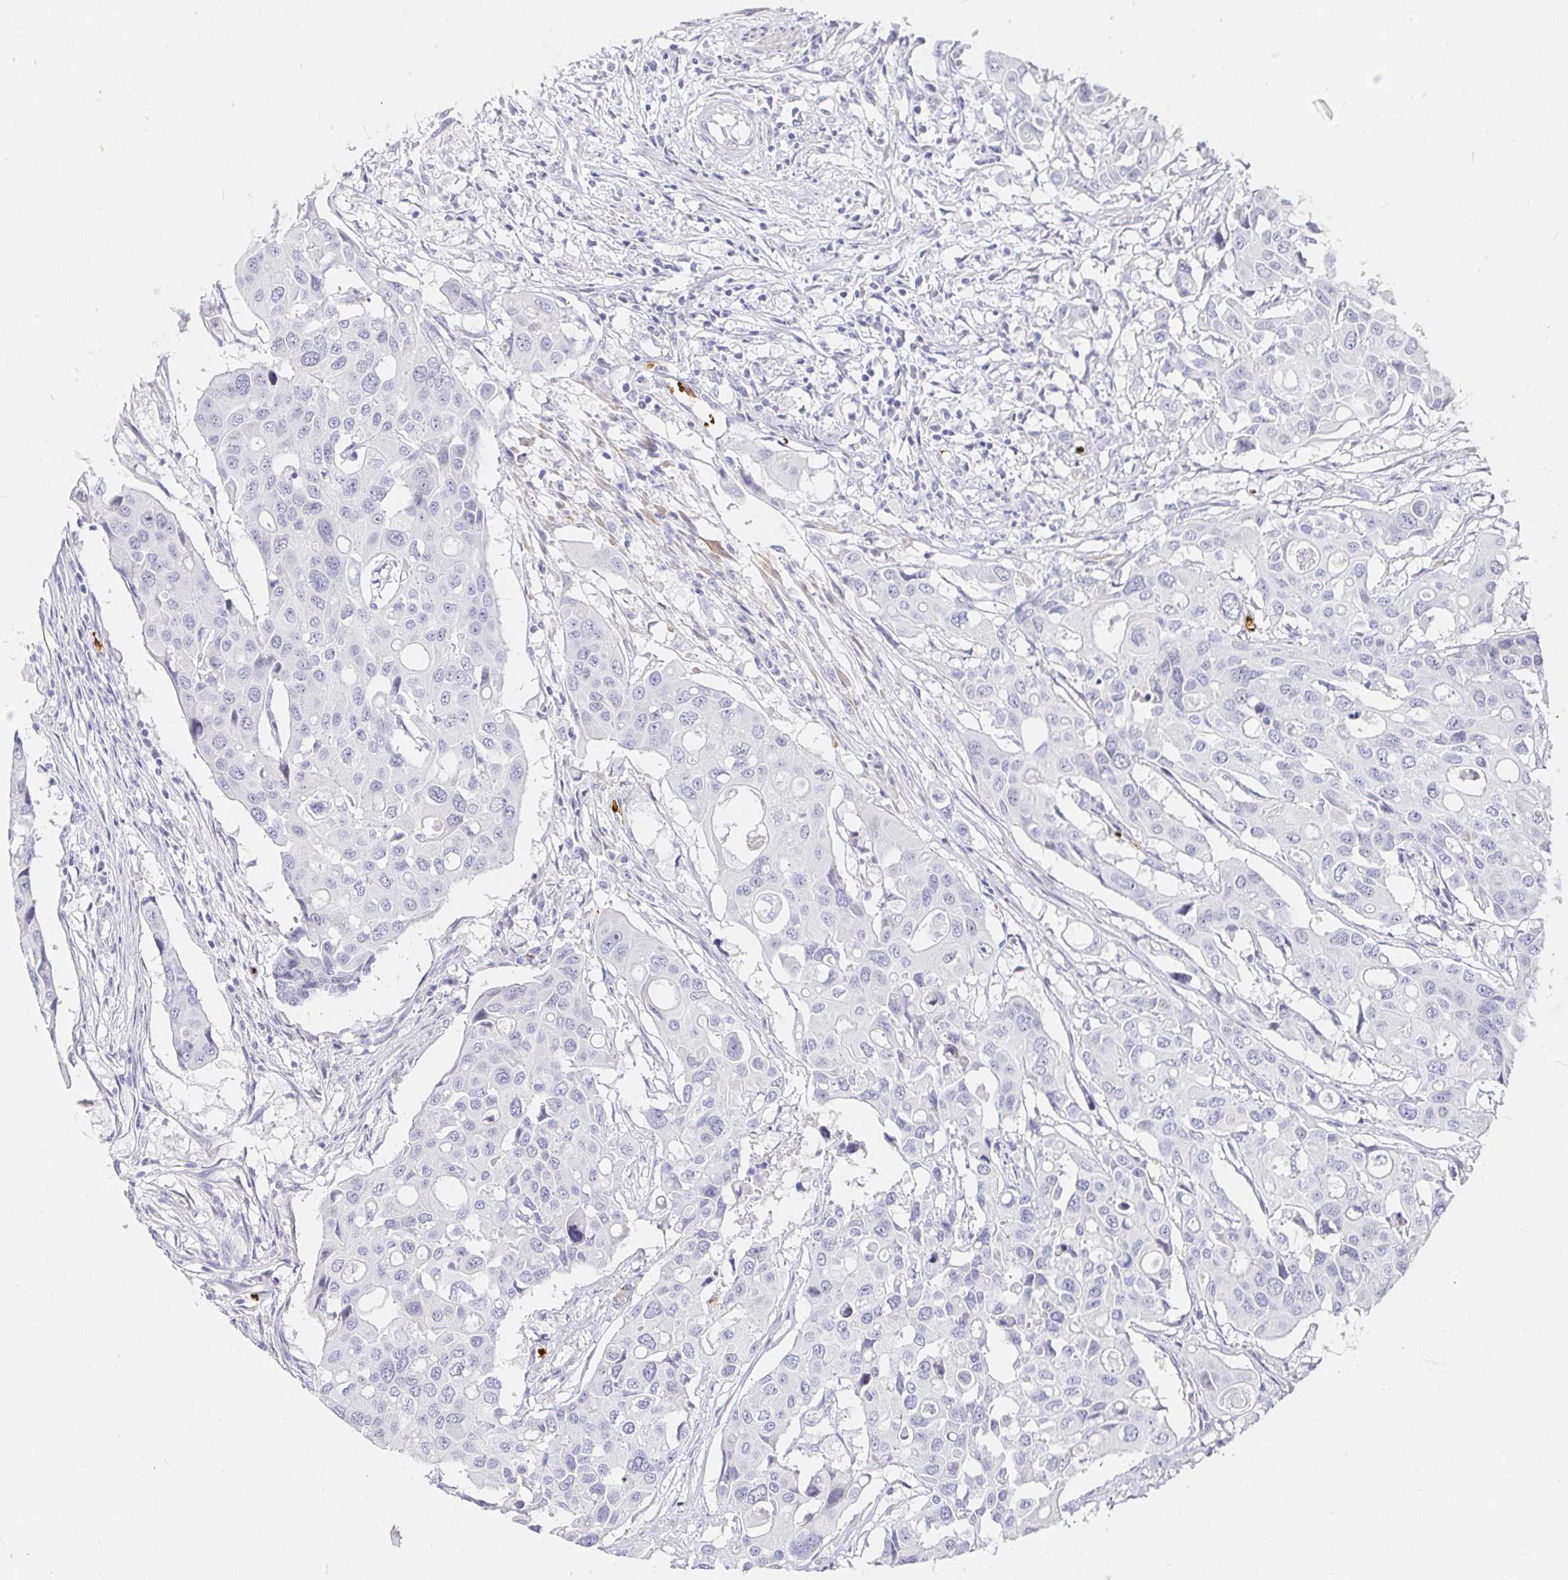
{"staining": {"intensity": "negative", "quantity": "none", "location": "none"}, "tissue": "colorectal cancer", "cell_type": "Tumor cells", "image_type": "cancer", "snomed": [{"axis": "morphology", "description": "Adenocarcinoma, NOS"}, {"axis": "topography", "description": "Colon"}], "caption": "IHC of colorectal adenocarcinoma displays no expression in tumor cells.", "gene": "FGF21", "patient": {"sex": "male", "age": 77}}